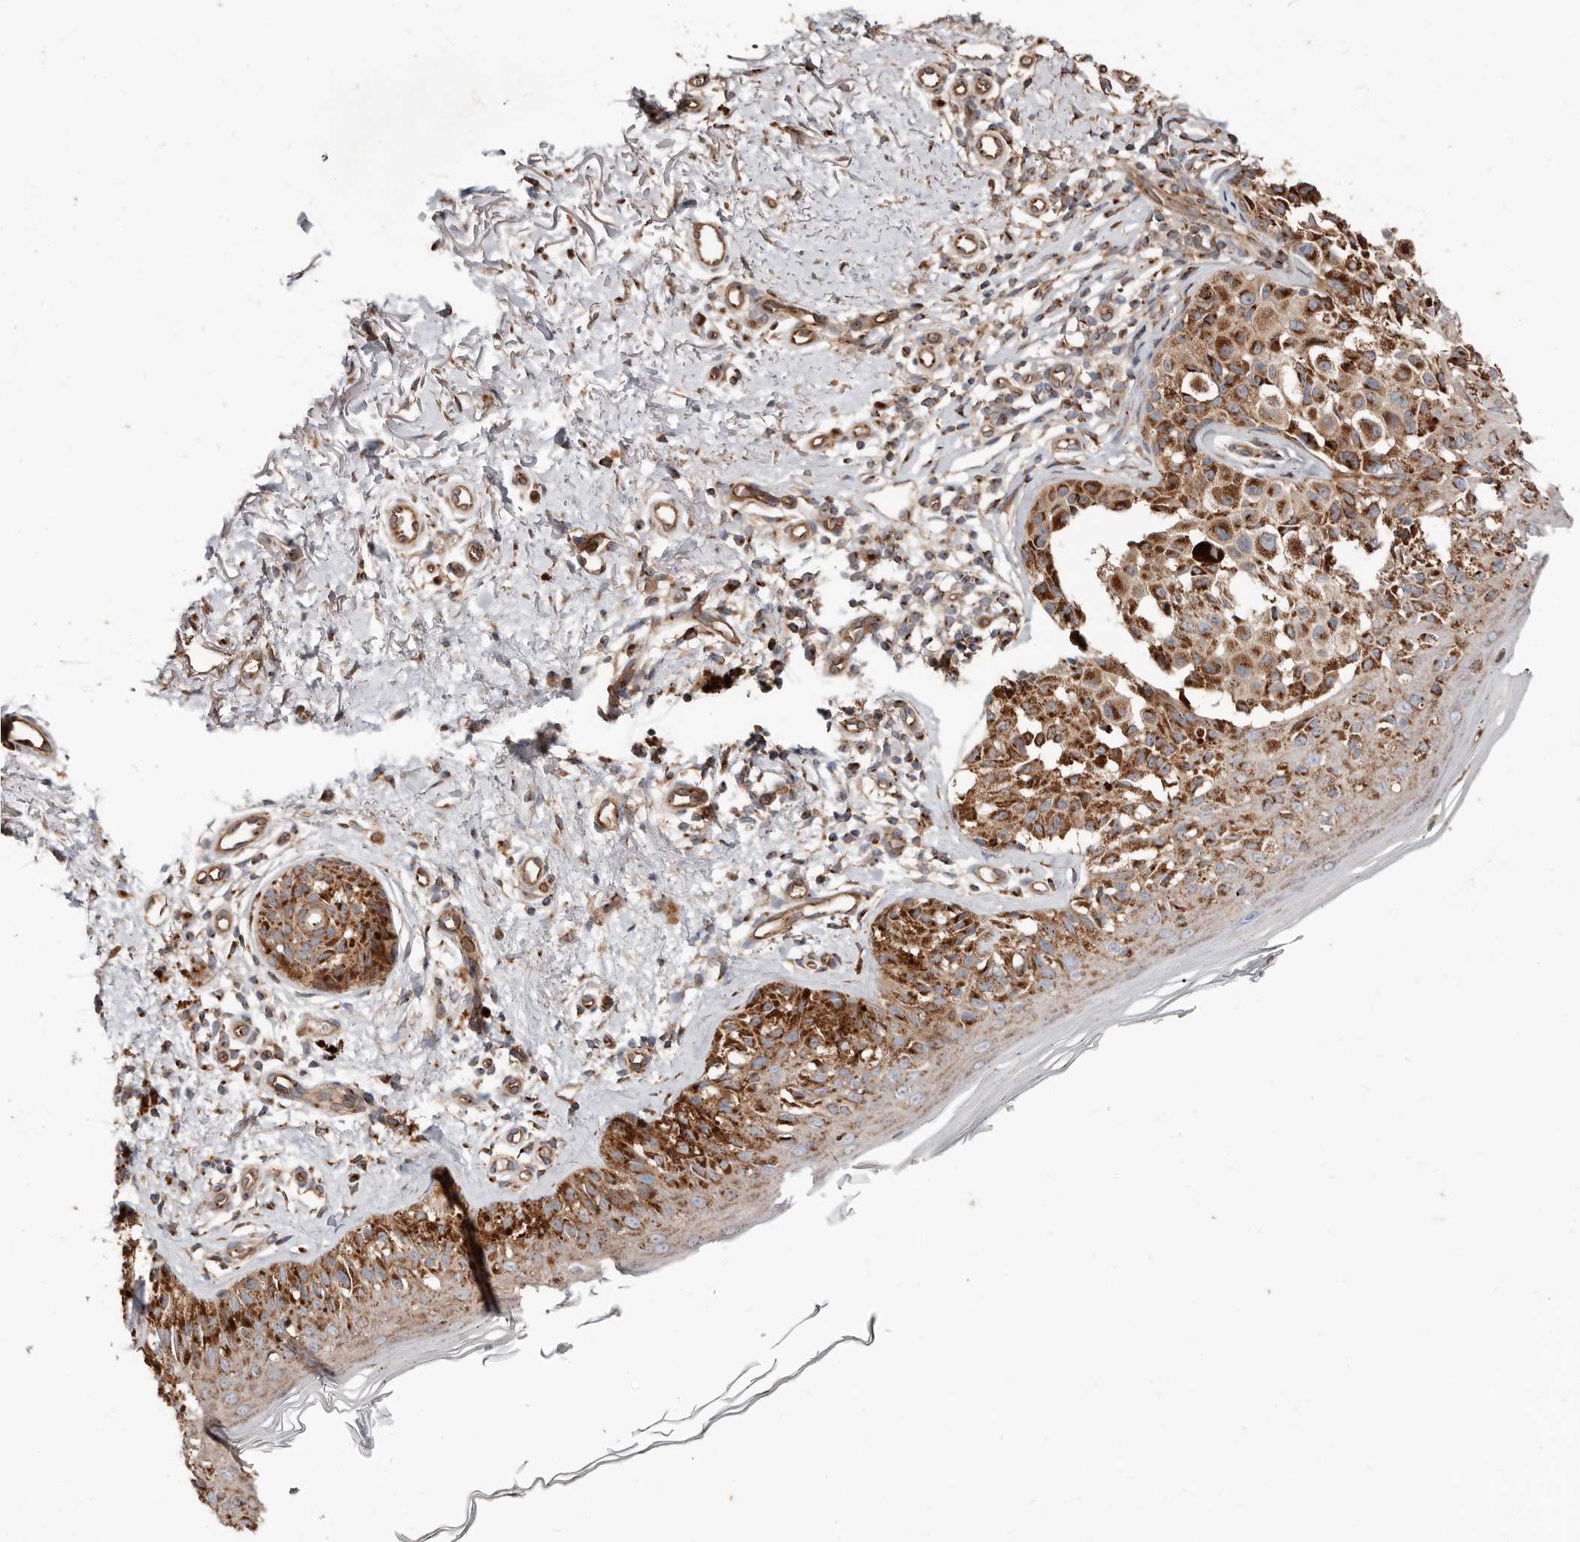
{"staining": {"intensity": "moderate", "quantity": ">75%", "location": "cytoplasmic/membranous"}, "tissue": "melanoma", "cell_type": "Tumor cells", "image_type": "cancer", "snomed": [{"axis": "morphology", "description": "Malignant melanoma, NOS"}, {"axis": "topography", "description": "Skin"}], "caption": "The immunohistochemical stain highlights moderate cytoplasmic/membranous positivity in tumor cells of malignant melanoma tissue.", "gene": "COG1", "patient": {"sex": "female", "age": 50}}